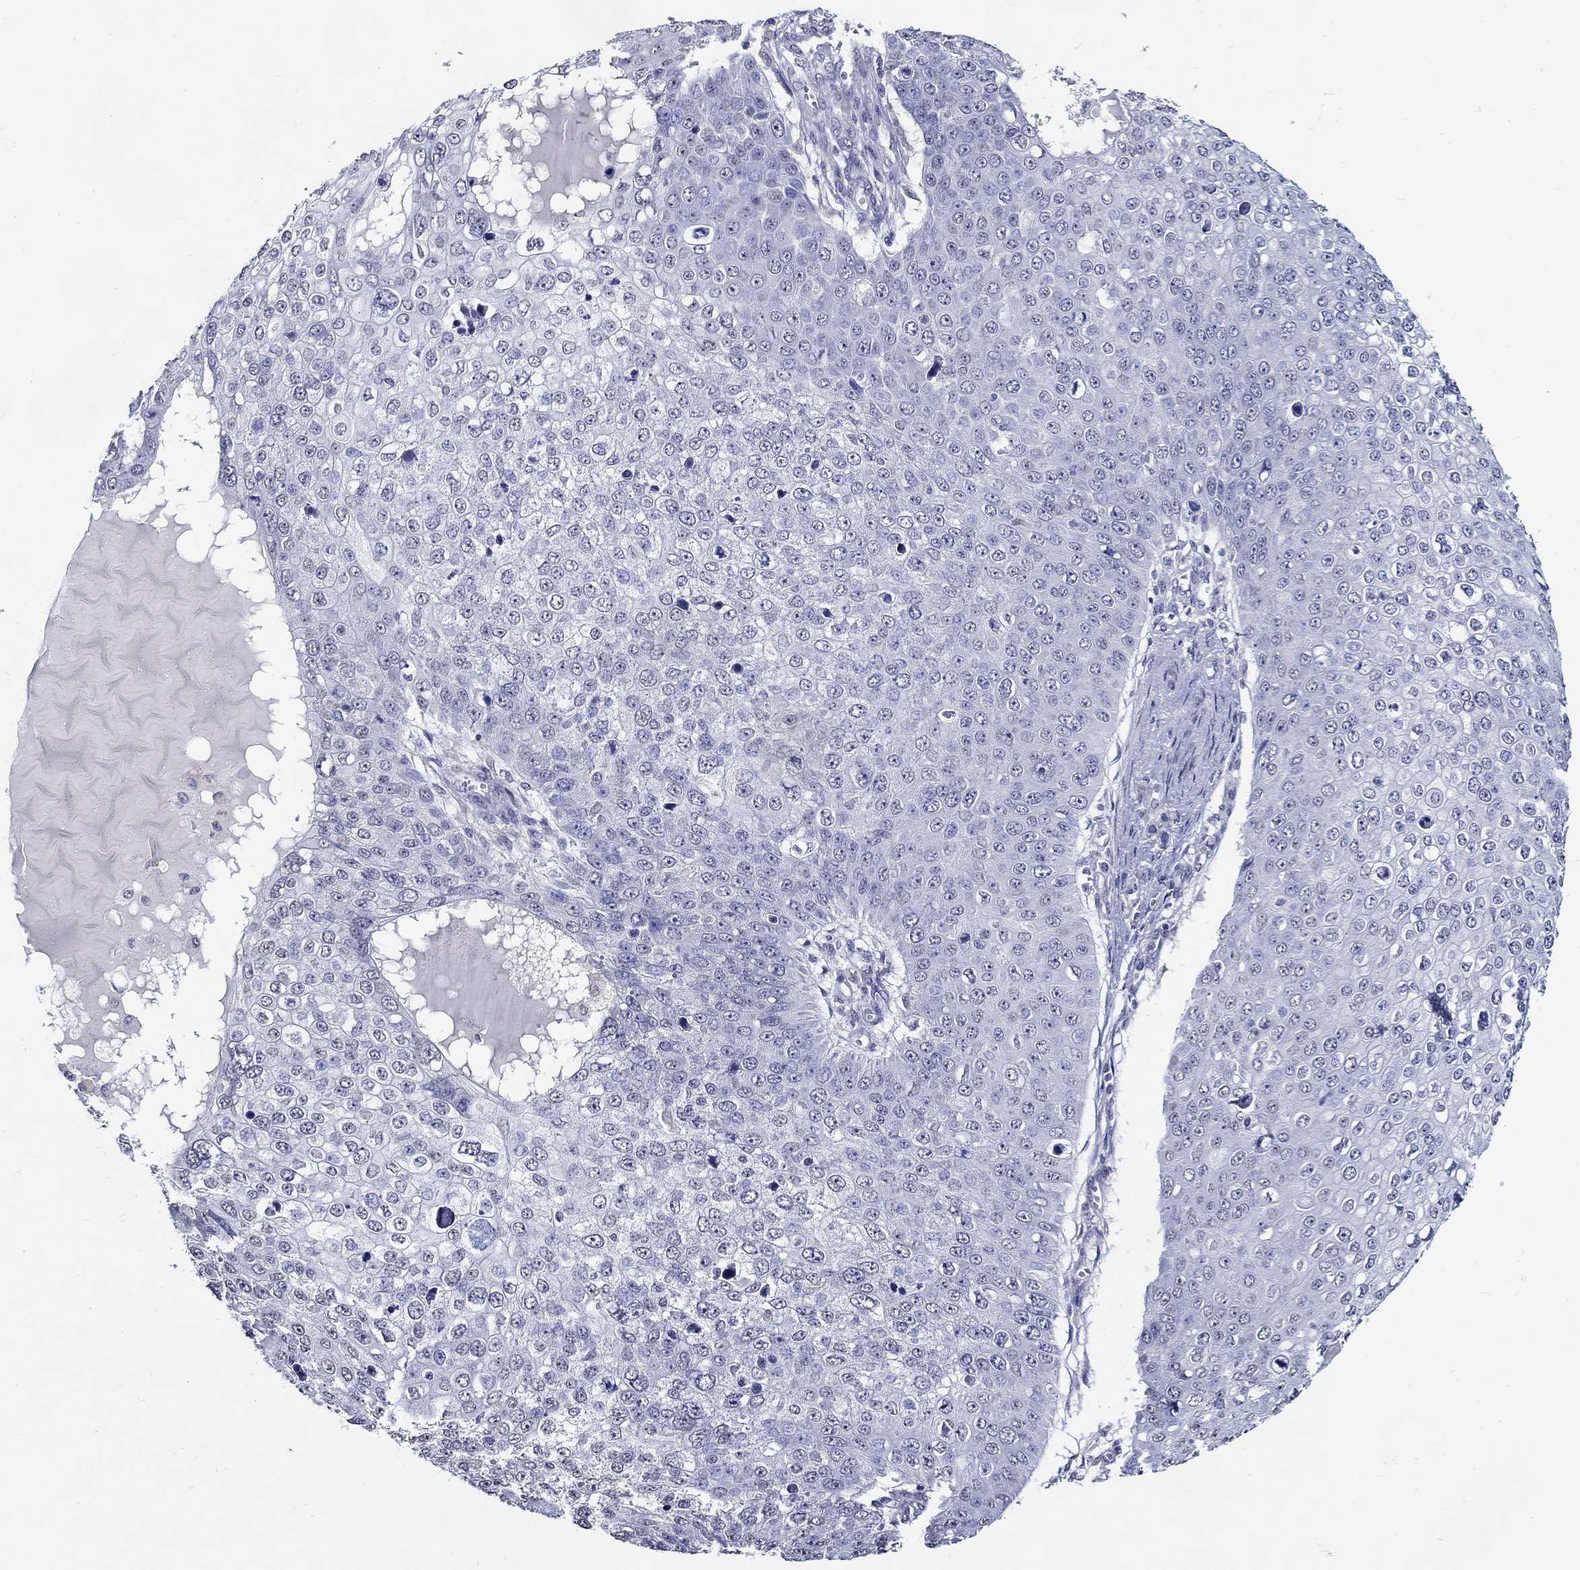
{"staining": {"intensity": "negative", "quantity": "none", "location": "none"}, "tissue": "skin cancer", "cell_type": "Tumor cells", "image_type": "cancer", "snomed": [{"axis": "morphology", "description": "Squamous cell carcinoma, NOS"}, {"axis": "topography", "description": "Skin"}], "caption": "This micrograph is of skin cancer (squamous cell carcinoma) stained with immunohistochemistry to label a protein in brown with the nuclei are counter-stained blue. There is no expression in tumor cells.", "gene": "PDE1B", "patient": {"sex": "male", "age": 71}}